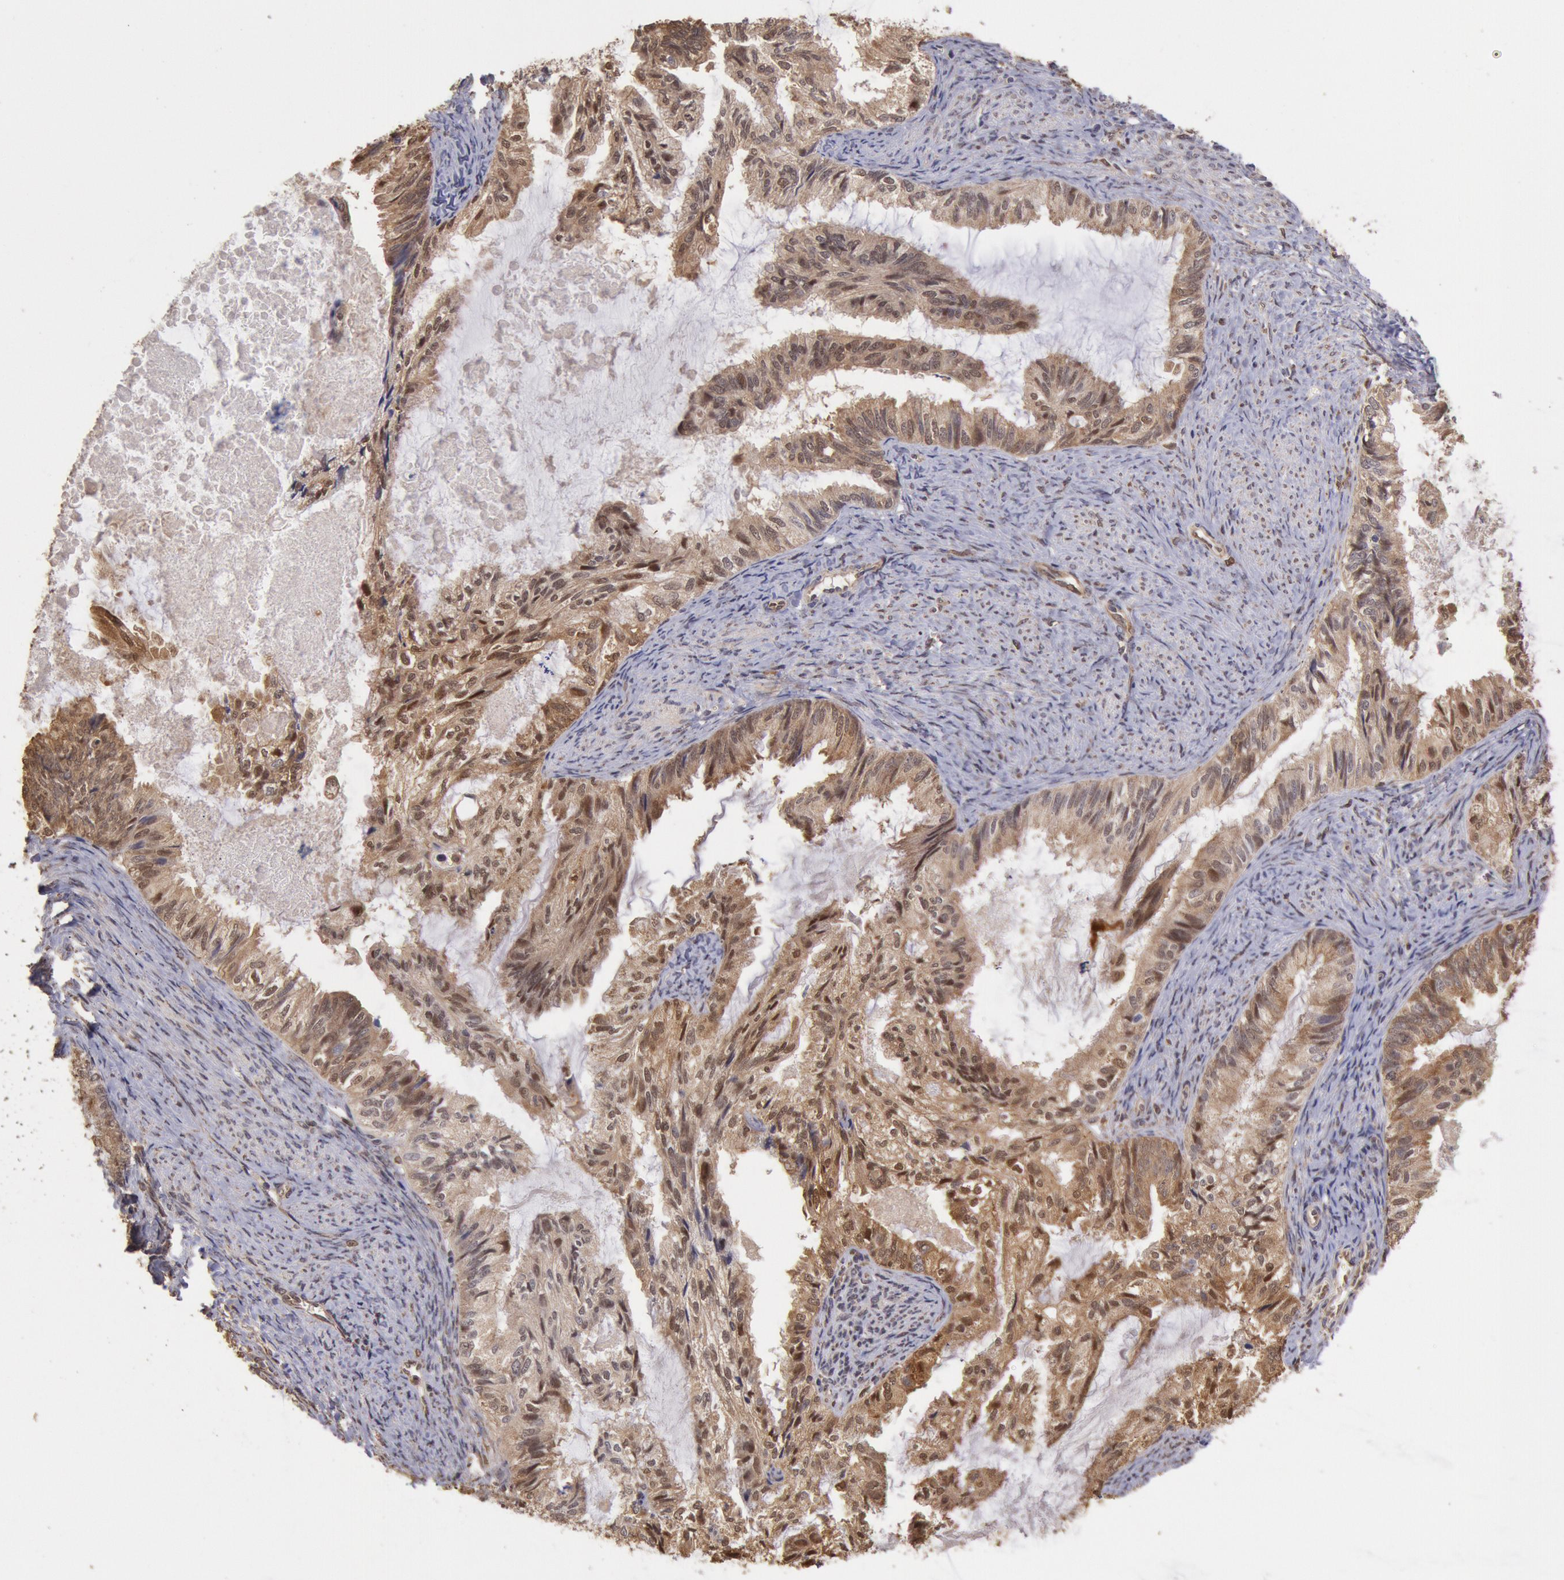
{"staining": {"intensity": "strong", "quantity": ">75%", "location": "cytoplasmic/membranous,nuclear"}, "tissue": "endometrial cancer", "cell_type": "Tumor cells", "image_type": "cancer", "snomed": [{"axis": "morphology", "description": "Adenocarcinoma, NOS"}, {"axis": "topography", "description": "Endometrium"}], "caption": "This histopathology image displays endometrial cancer stained with immunohistochemistry to label a protein in brown. The cytoplasmic/membranous and nuclear of tumor cells show strong positivity for the protein. Nuclei are counter-stained blue.", "gene": "COMT", "patient": {"sex": "female", "age": 86}}